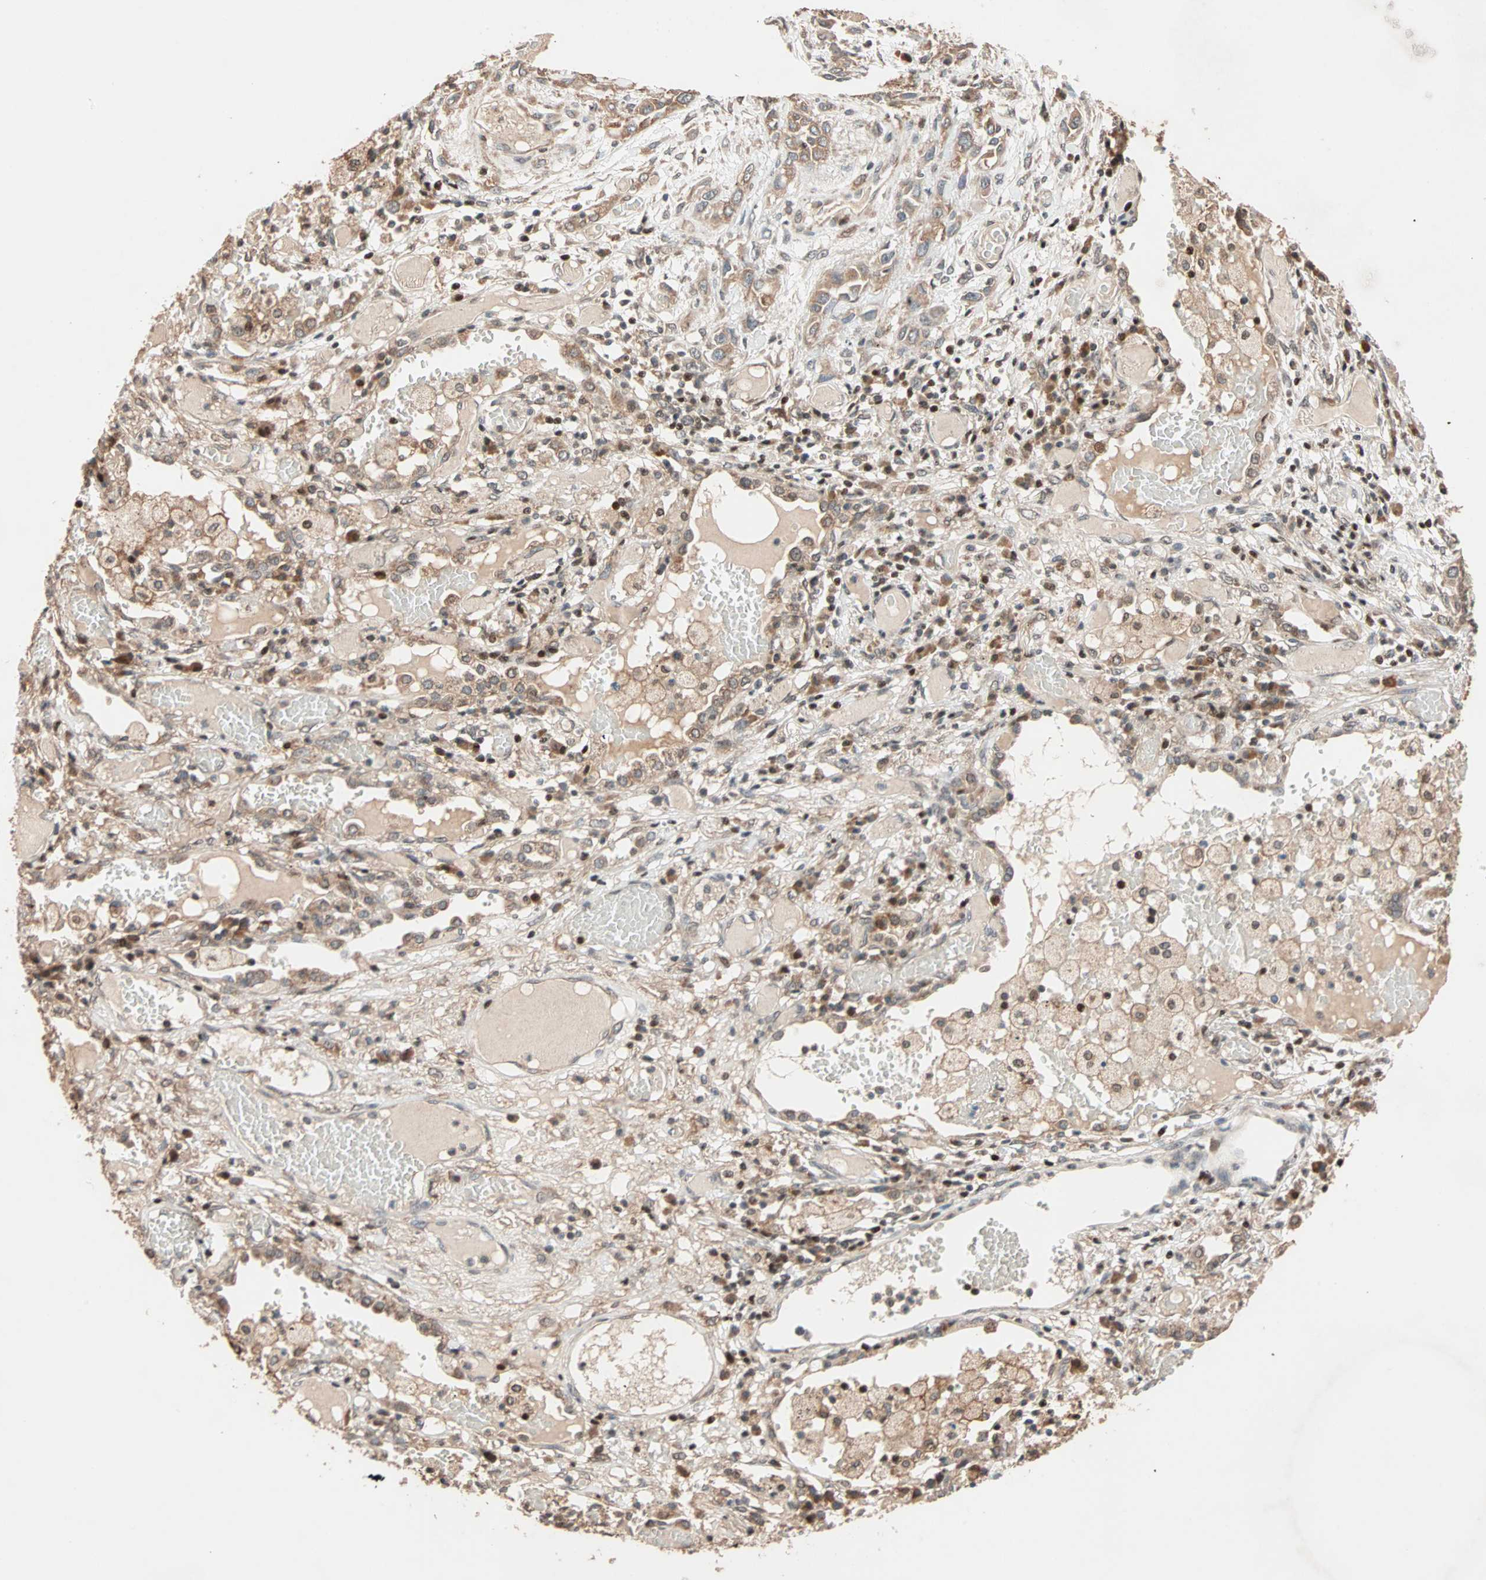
{"staining": {"intensity": "moderate", "quantity": ">75%", "location": "cytoplasmic/membranous"}, "tissue": "lung cancer", "cell_type": "Tumor cells", "image_type": "cancer", "snomed": [{"axis": "morphology", "description": "Squamous cell carcinoma, NOS"}, {"axis": "topography", "description": "Lung"}], "caption": "DAB (3,3'-diaminobenzidine) immunohistochemical staining of lung cancer shows moderate cytoplasmic/membranous protein expression in about >75% of tumor cells. (brown staining indicates protein expression, while blue staining denotes nuclei).", "gene": "HECW1", "patient": {"sex": "male", "age": 71}}